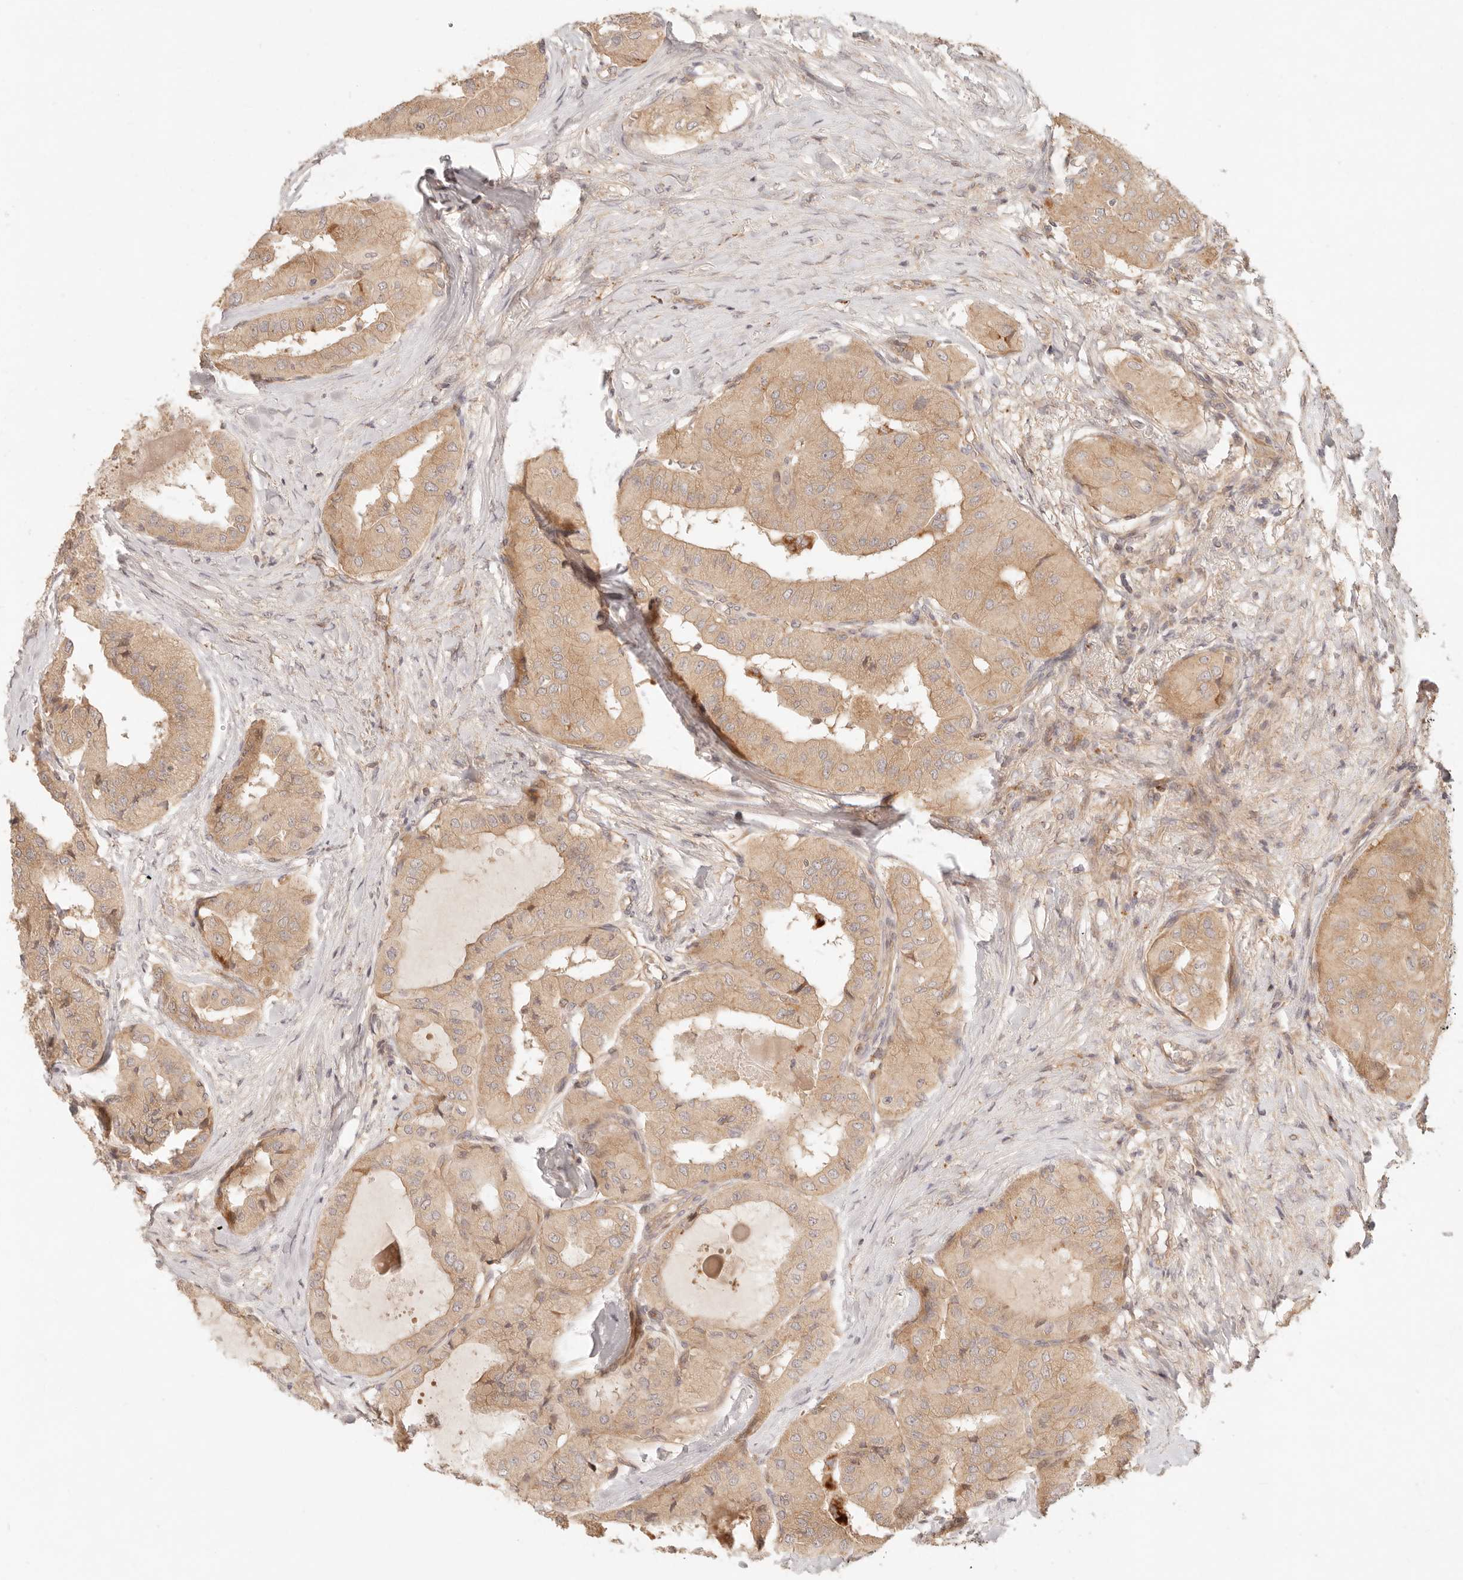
{"staining": {"intensity": "weak", "quantity": ">75%", "location": "cytoplasmic/membranous"}, "tissue": "thyroid cancer", "cell_type": "Tumor cells", "image_type": "cancer", "snomed": [{"axis": "morphology", "description": "Papillary adenocarcinoma, NOS"}, {"axis": "topography", "description": "Thyroid gland"}], "caption": "High-power microscopy captured an immunohistochemistry (IHC) histopathology image of papillary adenocarcinoma (thyroid), revealing weak cytoplasmic/membranous expression in about >75% of tumor cells. (Brightfield microscopy of DAB IHC at high magnification).", "gene": "PPP1R3B", "patient": {"sex": "female", "age": 59}}